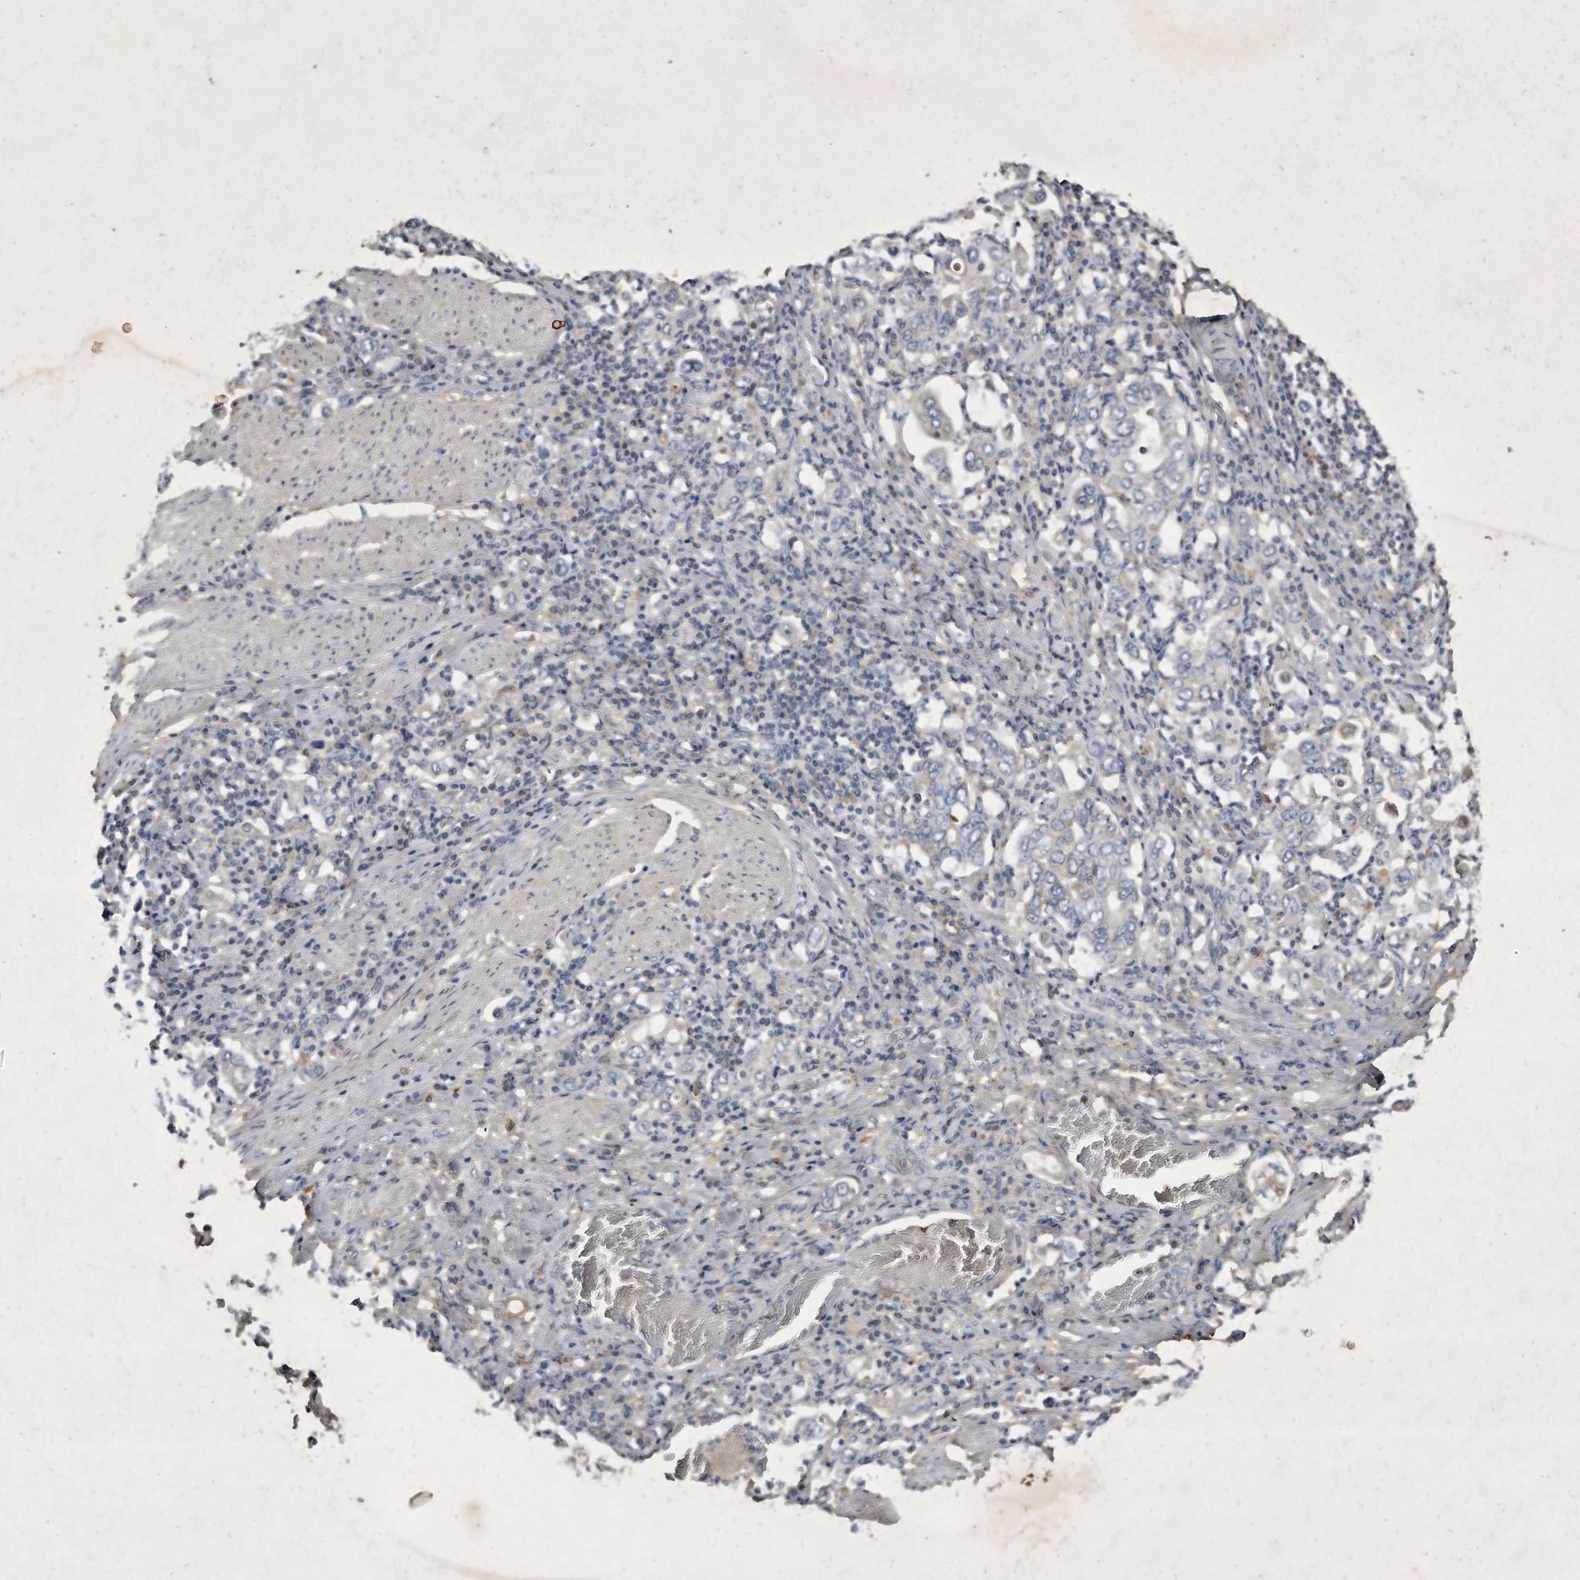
{"staining": {"intensity": "negative", "quantity": "none", "location": "none"}, "tissue": "stomach cancer", "cell_type": "Tumor cells", "image_type": "cancer", "snomed": [{"axis": "morphology", "description": "Adenocarcinoma, NOS"}, {"axis": "topography", "description": "Stomach, upper"}], "caption": "An image of human adenocarcinoma (stomach) is negative for staining in tumor cells. The staining was performed using DAB (3,3'-diaminobenzidine) to visualize the protein expression in brown, while the nuclei were stained in blue with hematoxylin (Magnification: 20x).", "gene": "KLHDC3", "patient": {"sex": "male", "age": 62}}